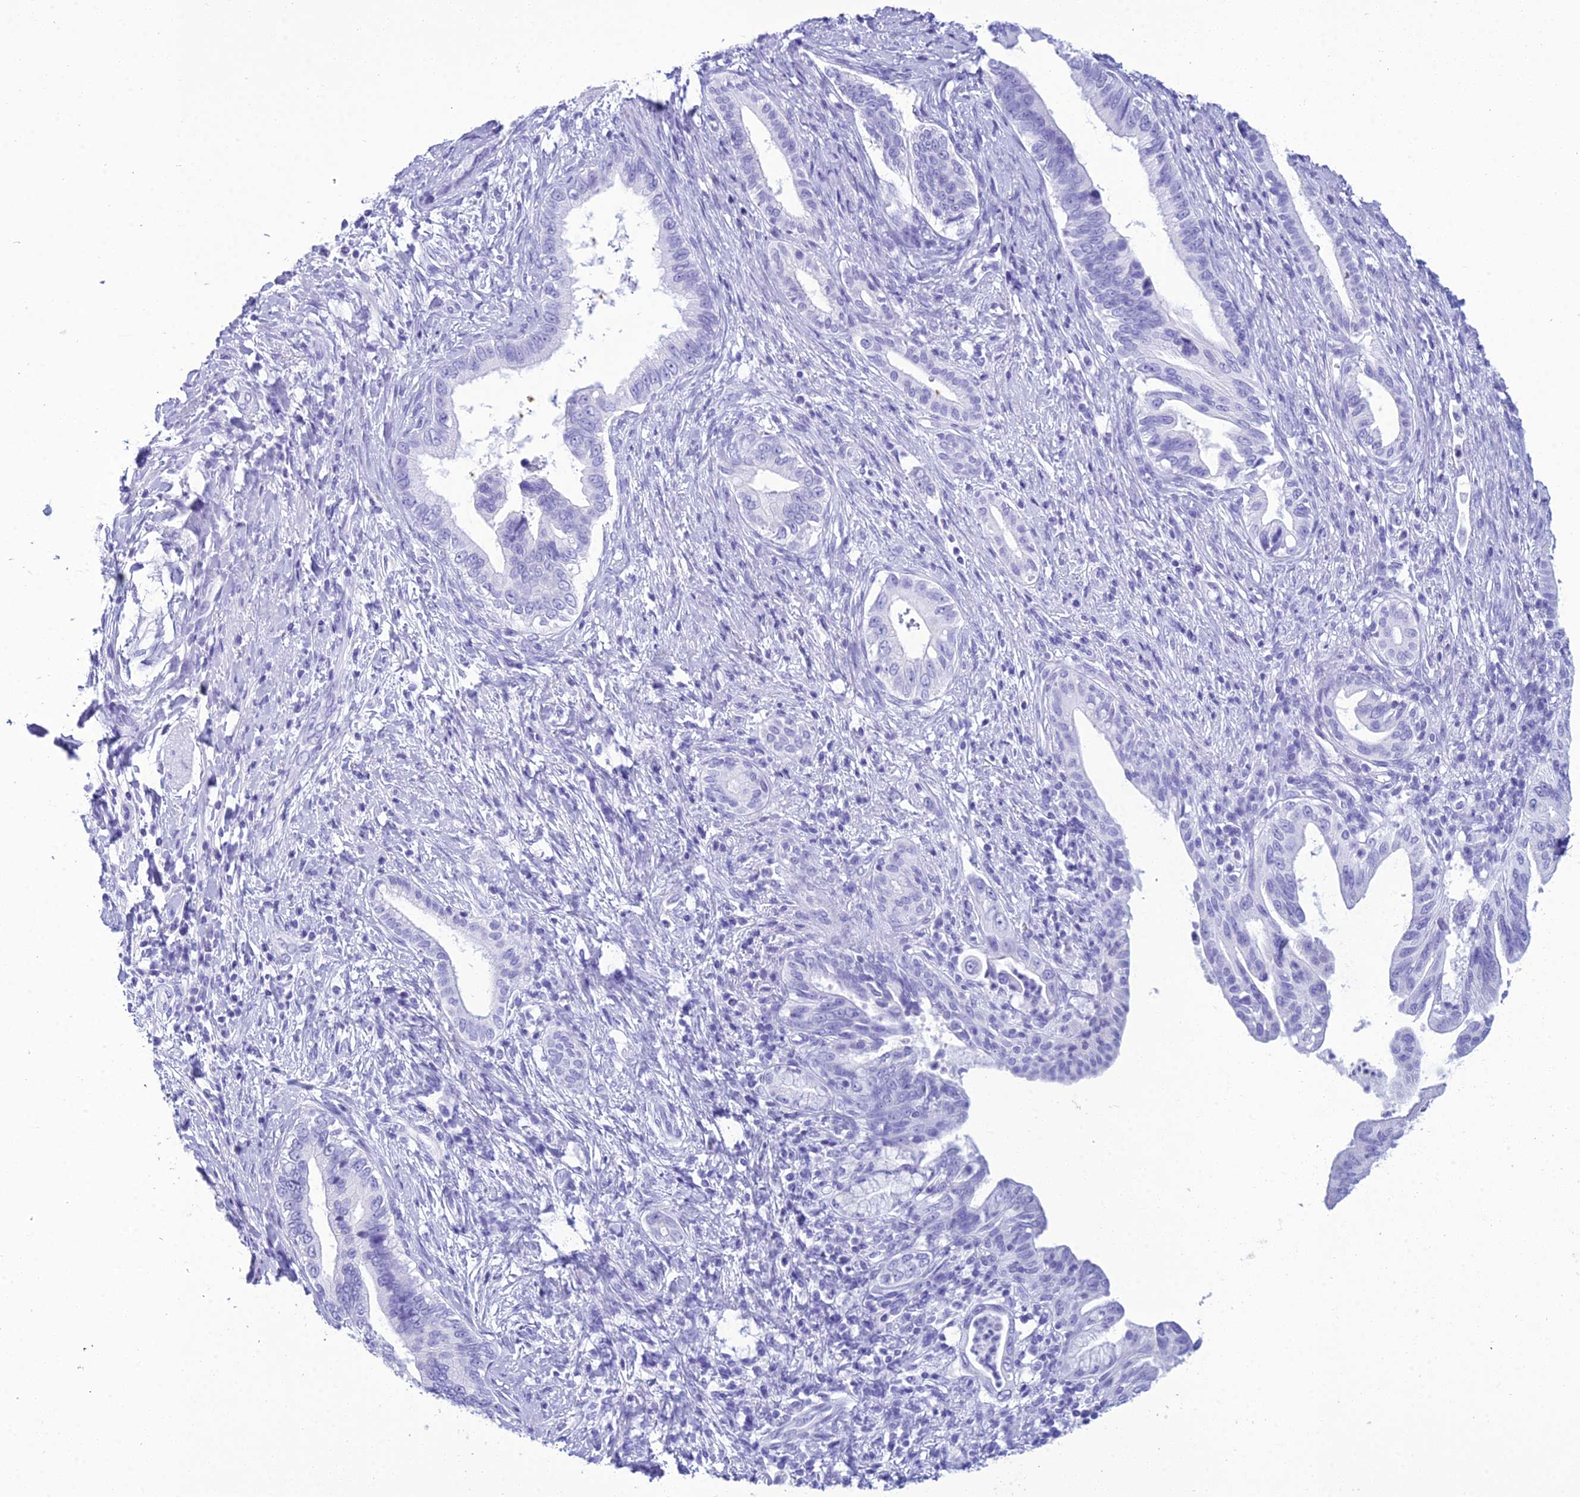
{"staining": {"intensity": "negative", "quantity": "none", "location": "none"}, "tissue": "pancreatic cancer", "cell_type": "Tumor cells", "image_type": "cancer", "snomed": [{"axis": "morphology", "description": "Adenocarcinoma, NOS"}, {"axis": "topography", "description": "Pancreas"}], "caption": "Immunohistochemistry image of pancreatic cancer stained for a protein (brown), which shows no expression in tumor cells.", "gene": "ZNF442", "patient": {"sex": "female", "age": 55}}